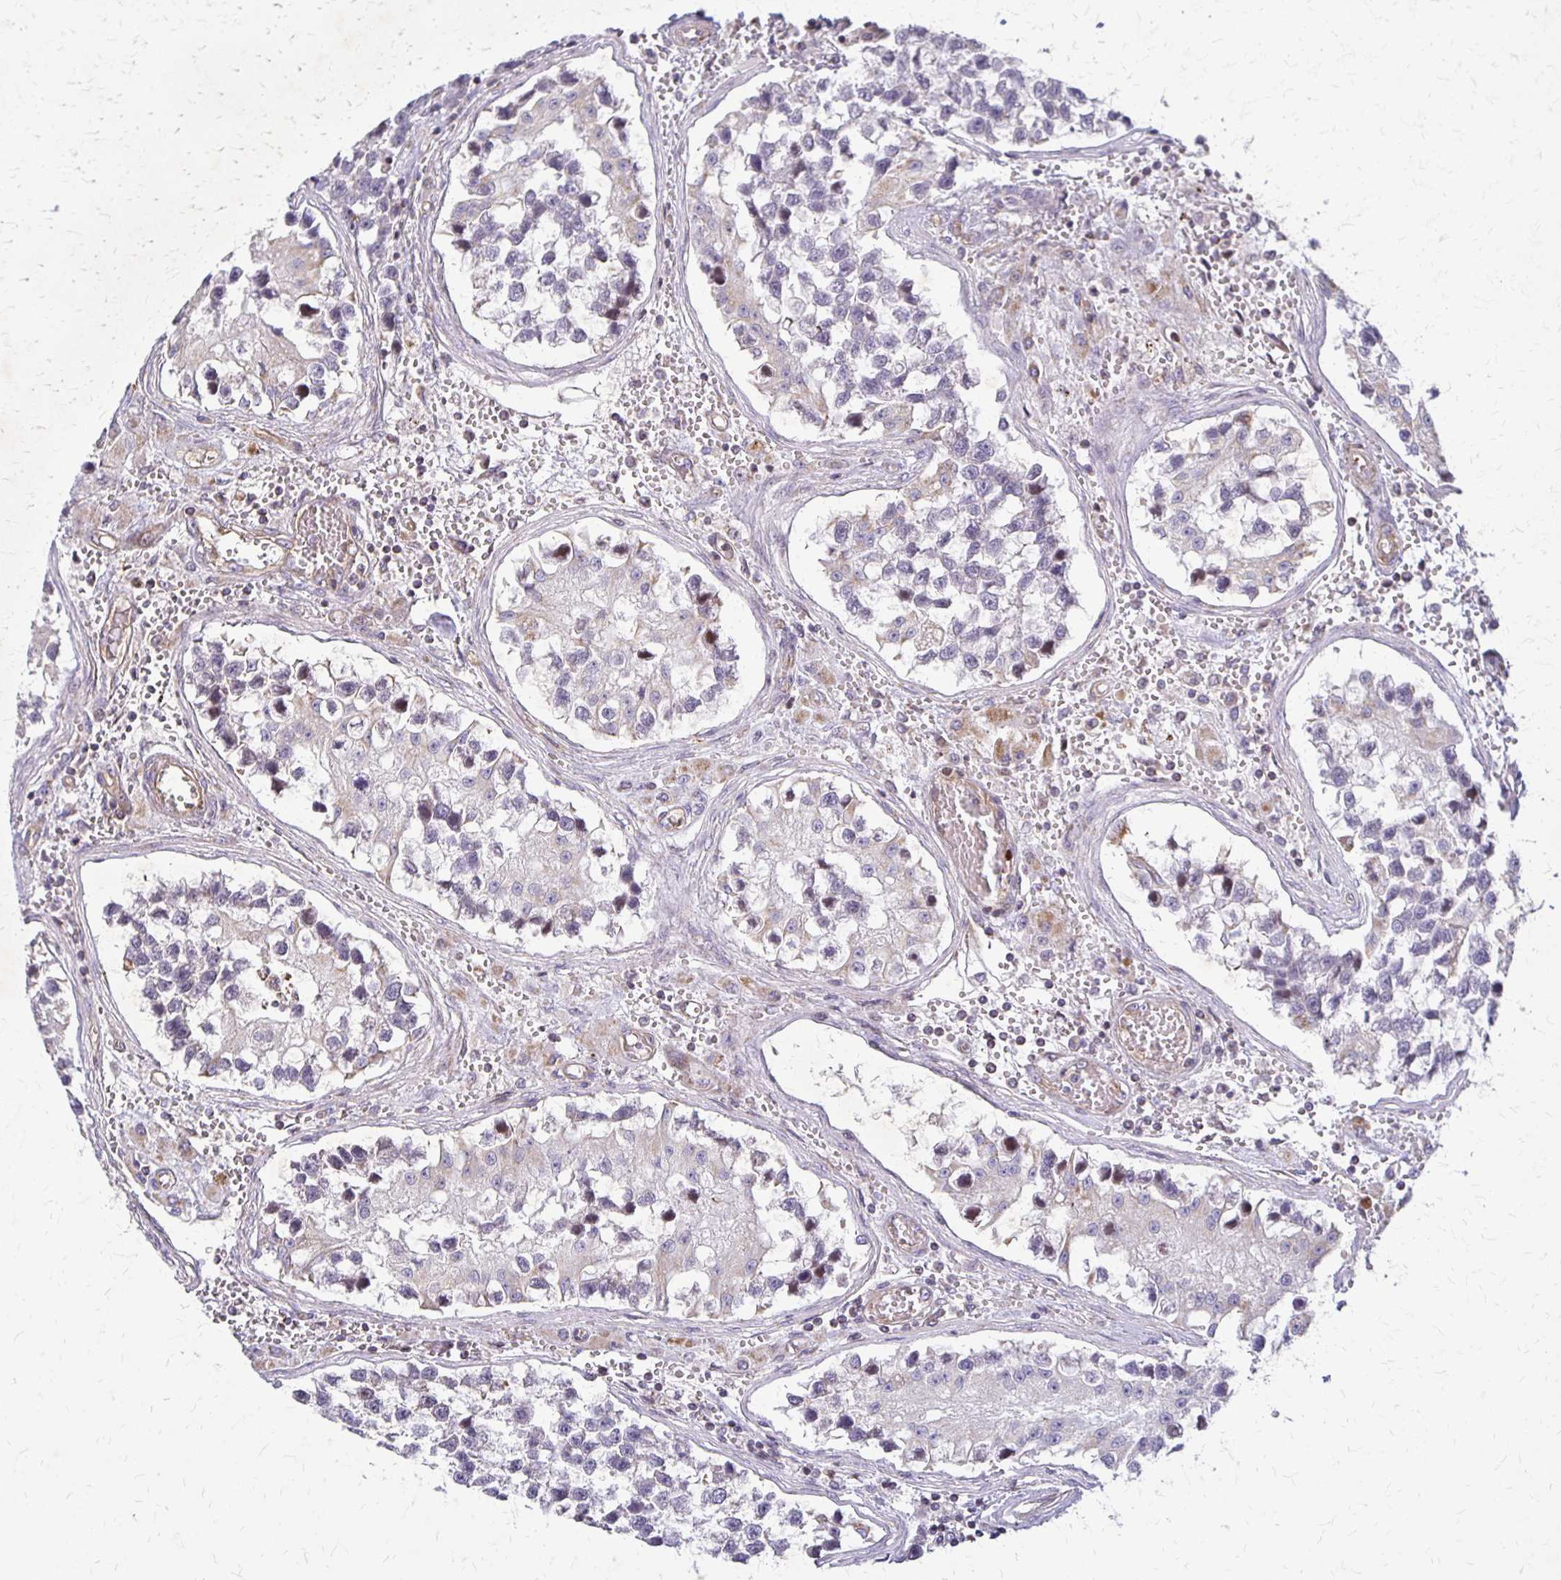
{"staining": {"intensity": "negative", "quantity": "none", "location": "none"}, "tissue": "testis cancer", "cell_type": "Tumor cells", "image_type": "cancer", "snomed": [{"axis": "morphology", "description": "Seminoma, NOS"}, {"axis": "topography", "description": "Testis"}], "caption": "Tumor cells are negative for protein expression in human testis seminoma.", "gene": "EIF4EBP2", "patient": {"sex": "male", "age": 26}}